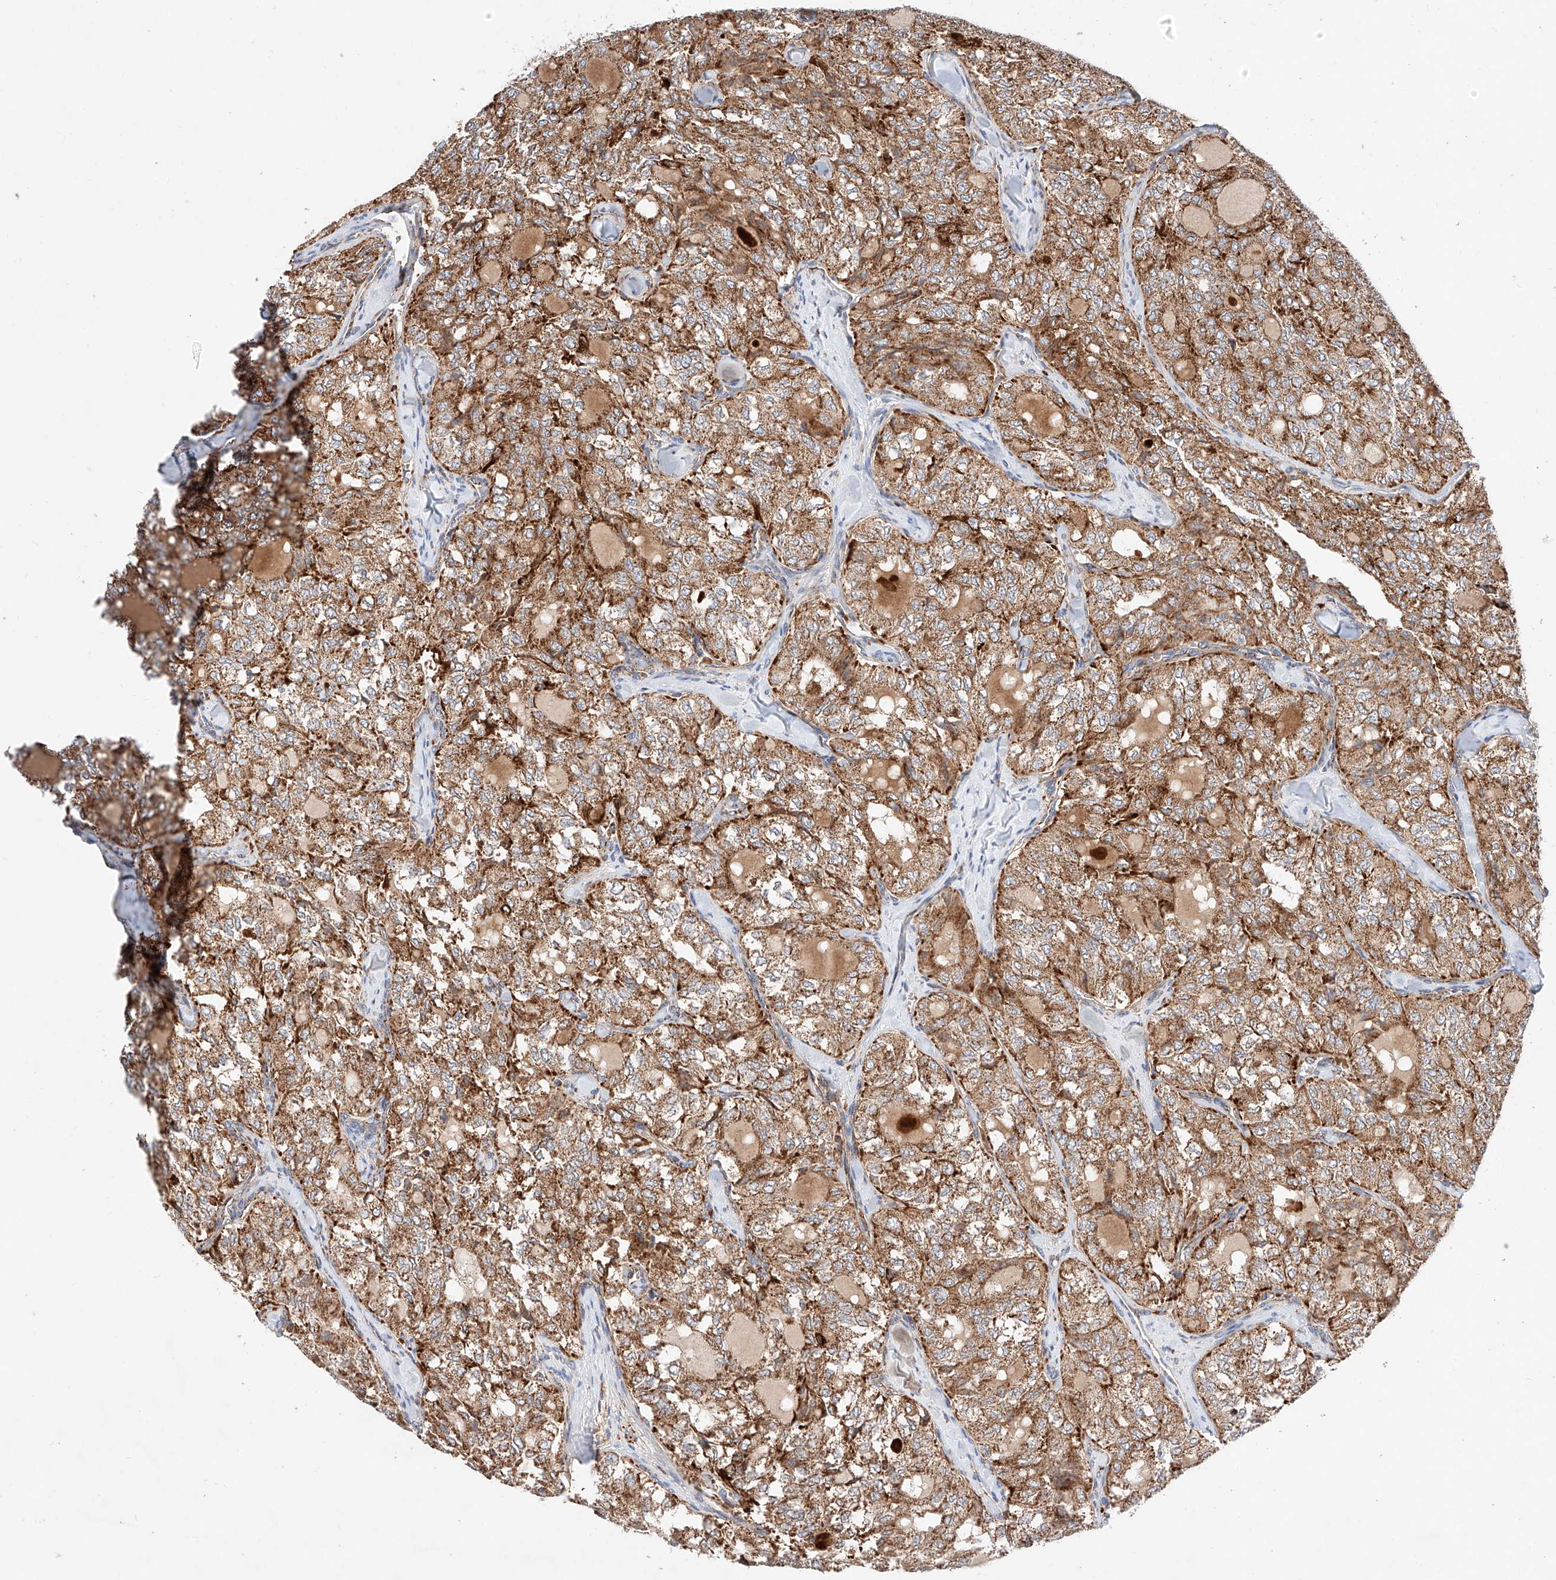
{"staining": {"intensity": "moderate", "quantity": ">75%", "location": "cytoplasmic/membranous"}, "tissue": "thyroid cancer", "cell_type": "Tumor cells", "image_type": "cancer", "snomed": [{"axis": "morphology", "description": "Follicular adenoma carcinoma, NOS"}, {"axis": "topography", "description": "Thyroid gland"}], "caption": "IHC micrograph of human thyroid cancer (follicular adenoma carcinoma) stained for a protein (brown), which exhibits medium levels of moderate cytoplasmic/membranous positivity in approximately >75% of tumor cells.", "gene": "NR1D1", "patient": {"sex": "male", "age": 75}}